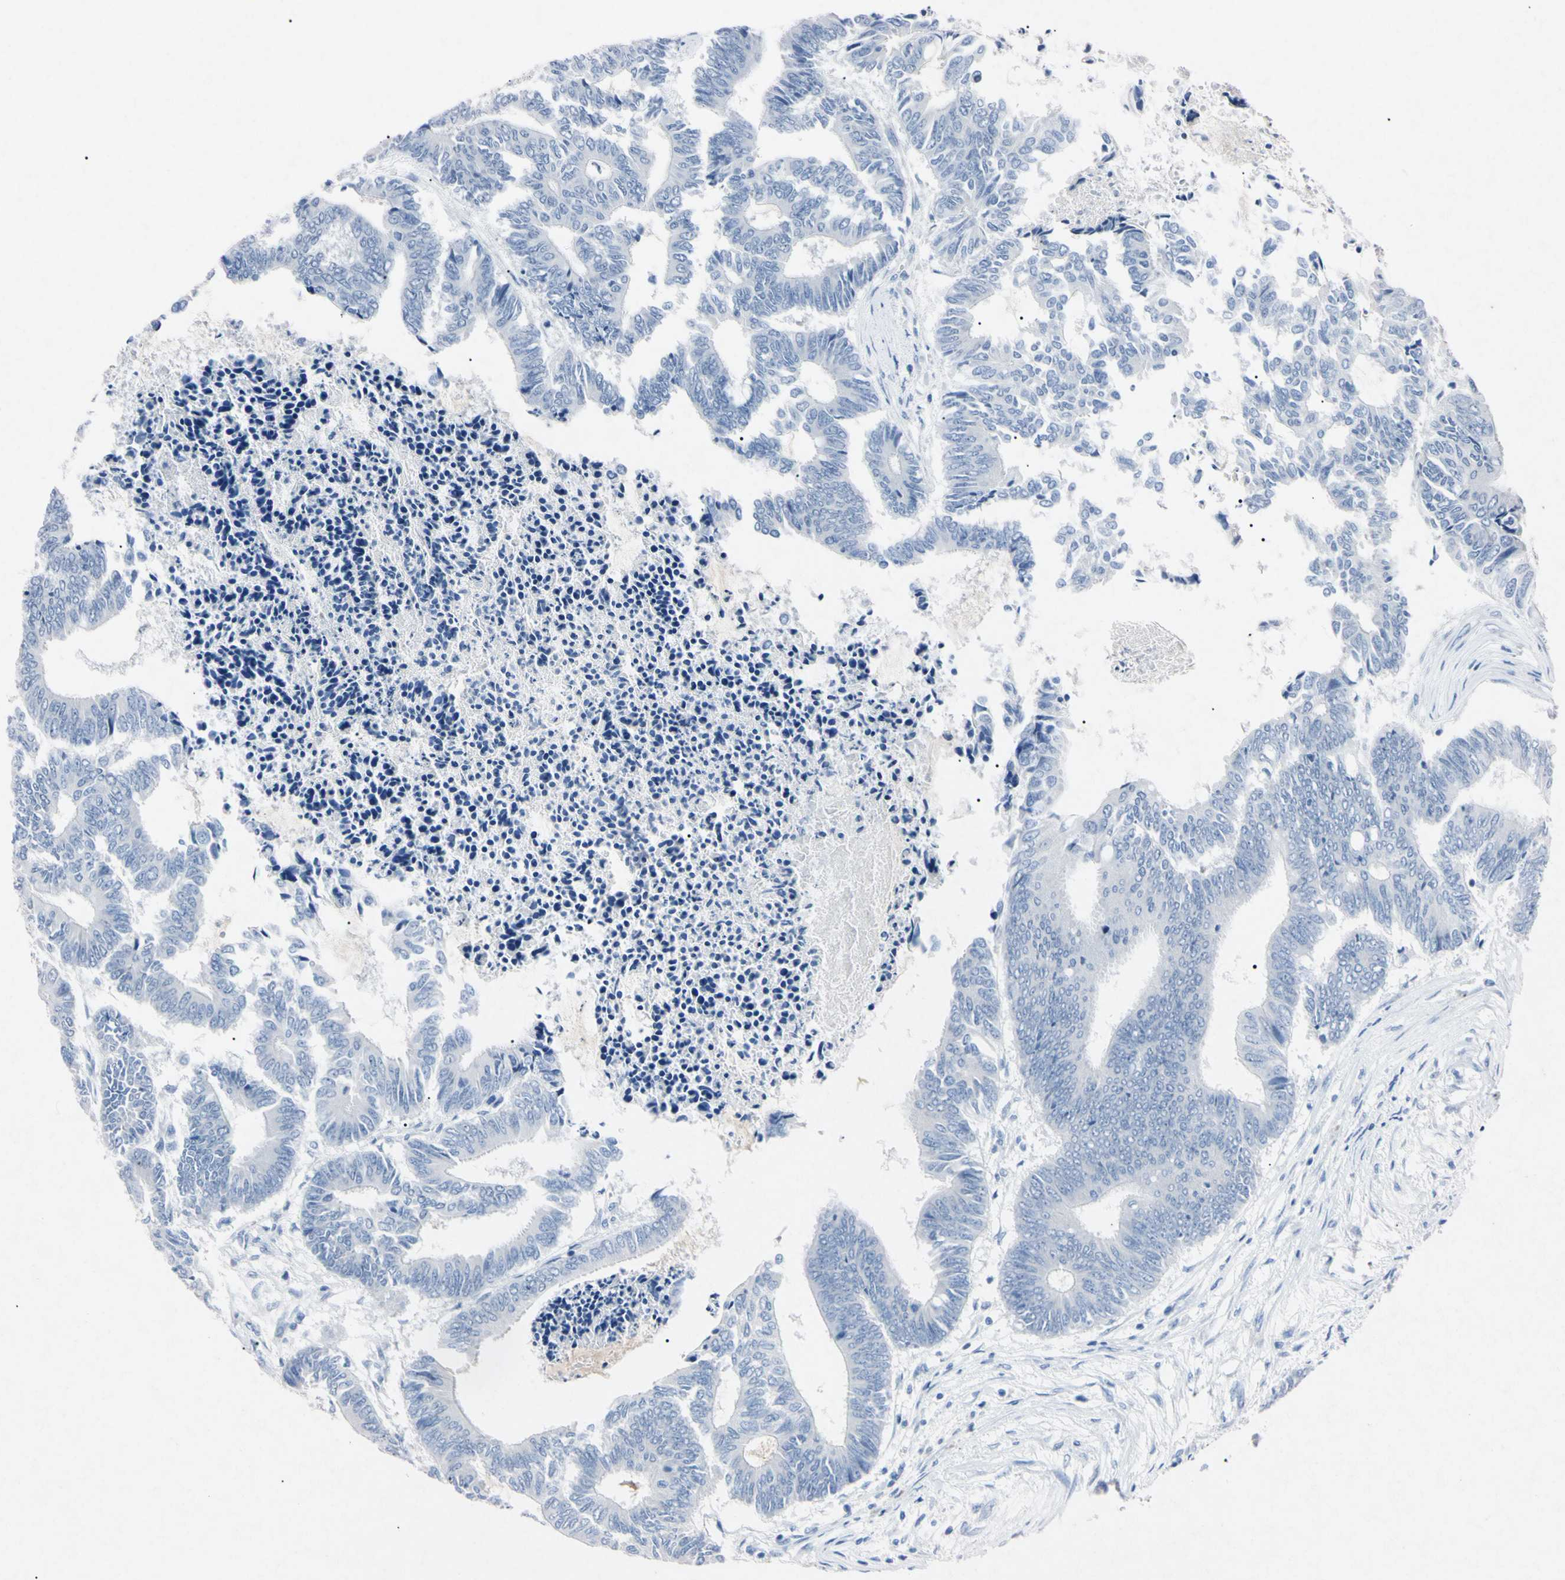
{"staining": {"intensity": "negative", "quantity": "none", "location": "none"}, "tissue": "colorectal cancer", "cell_type": "Tumor cells", "image_type": "cancer", "snomed": [{"axis": "morphology", "description": "Adenocarcinoma, NOS"}, {"axis": "topography", "description": "Rectum"}], "caption": "Tumor cells are negative for protein expression in human colorectal cancer (adenocarcinoma). (DAB (3,3'-diaminobenzidine) immunohistochemistry (IHC), high magnification).", "gene": "ELN", "patient": {"sex": "male", "age": 63}}